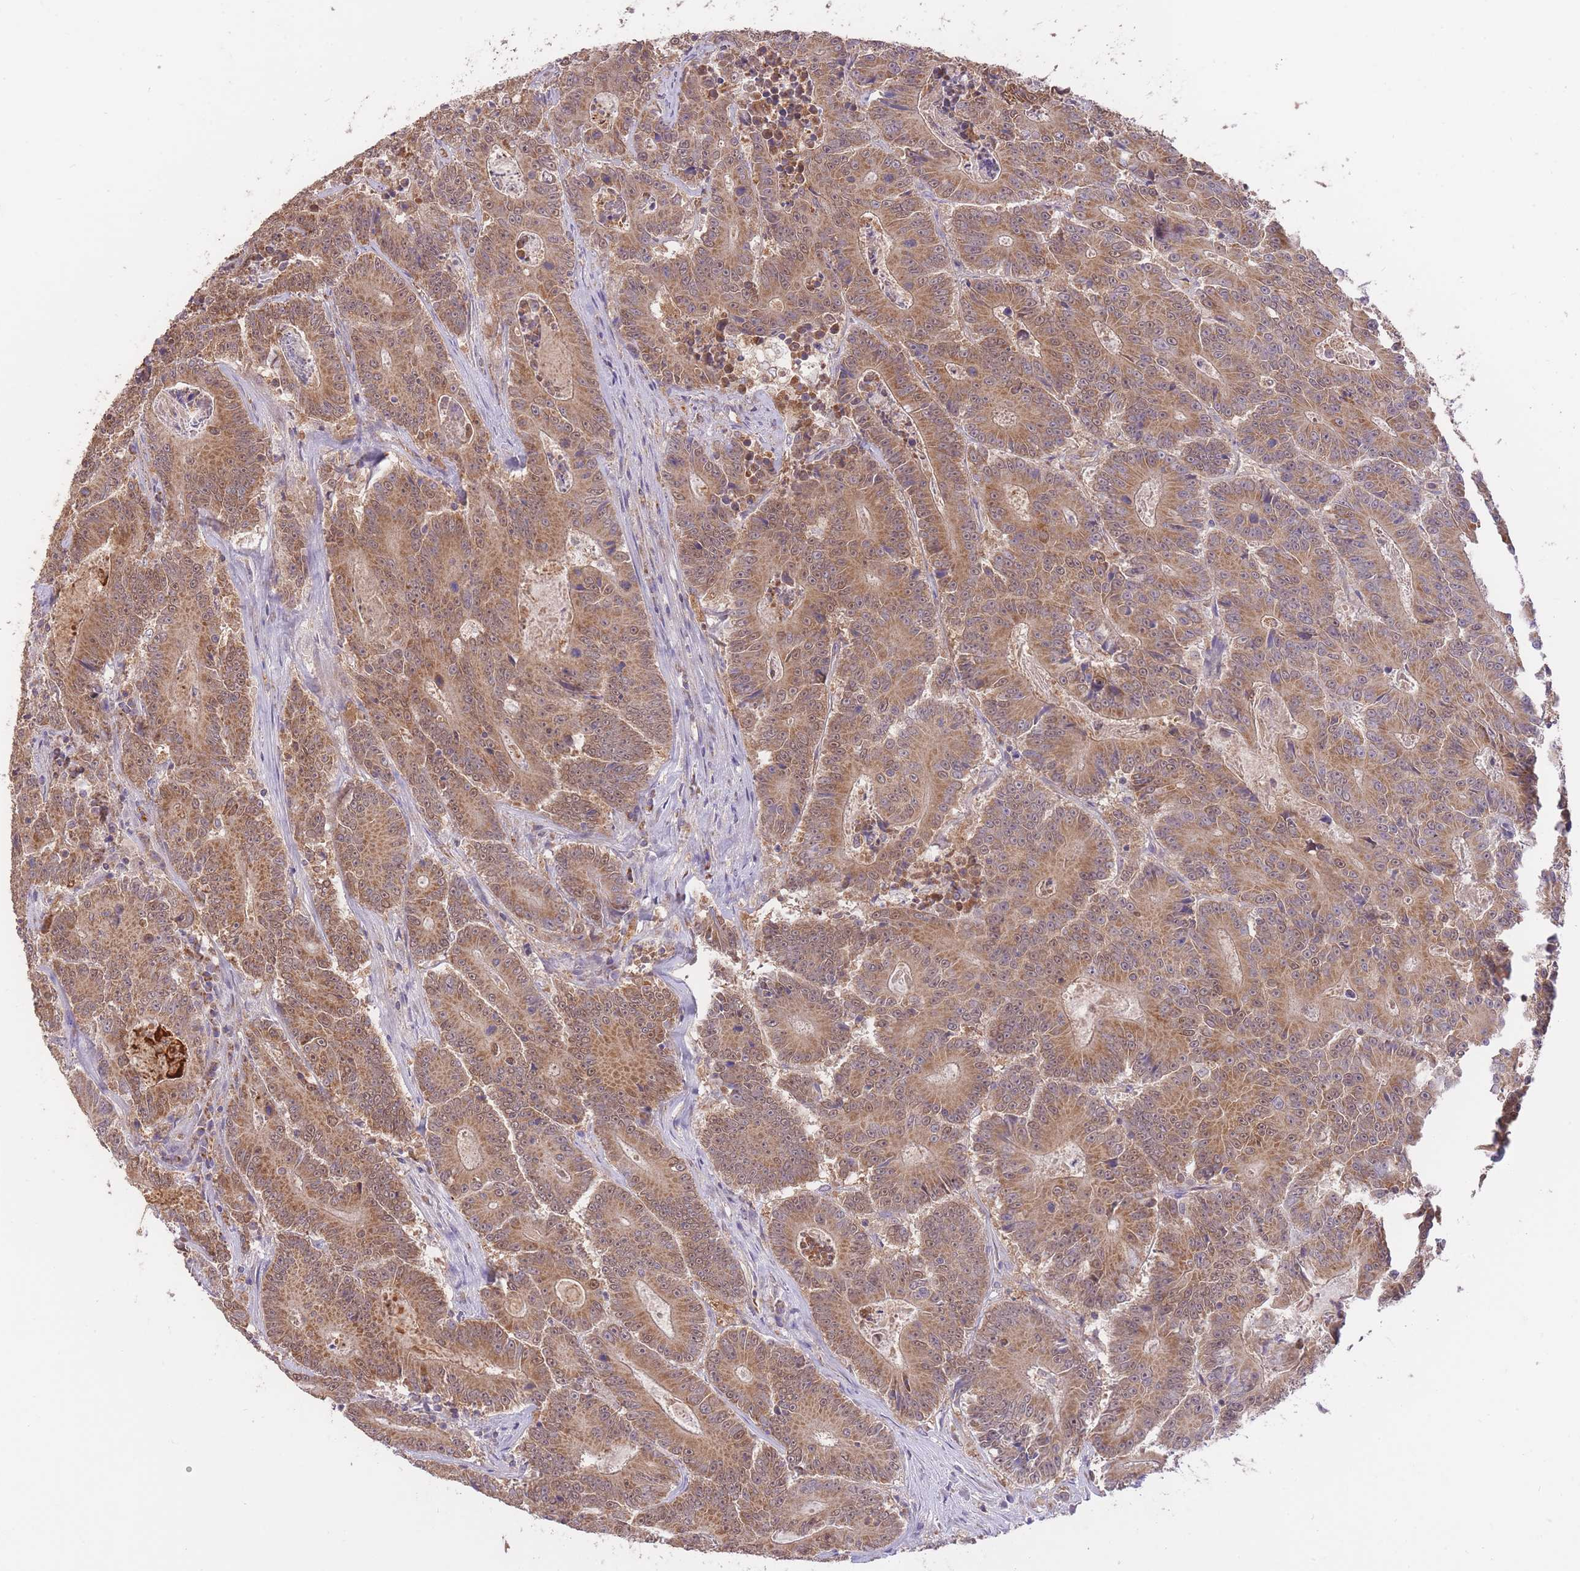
{"staining": {"intensity": "moderate", "quantity": ">75%", "location": "cytoplasmic/membranous"}, "tissue": "colorectal cancer", "cell_type": "Tumor cells", "image_type": "cancer", "snomed": [{"axis": "morphology", "description": "Adenocarcinoma, NOS"}, {"axis": "topography", "description": "Colon"}], "caption": "IHC (DAB (3,3'-diaminobenzidine)) staining of colorectal cancer demonstrates moderate cytoplasmic/membranous protein staining in approximately >75% of tumor cells. (DAB (3,3'-diaminobenzidine) IHC, brown staining for protein, blue staining for nuclei).", "gene": "PREP", "patient": {"sex": "male", "age": 83}}